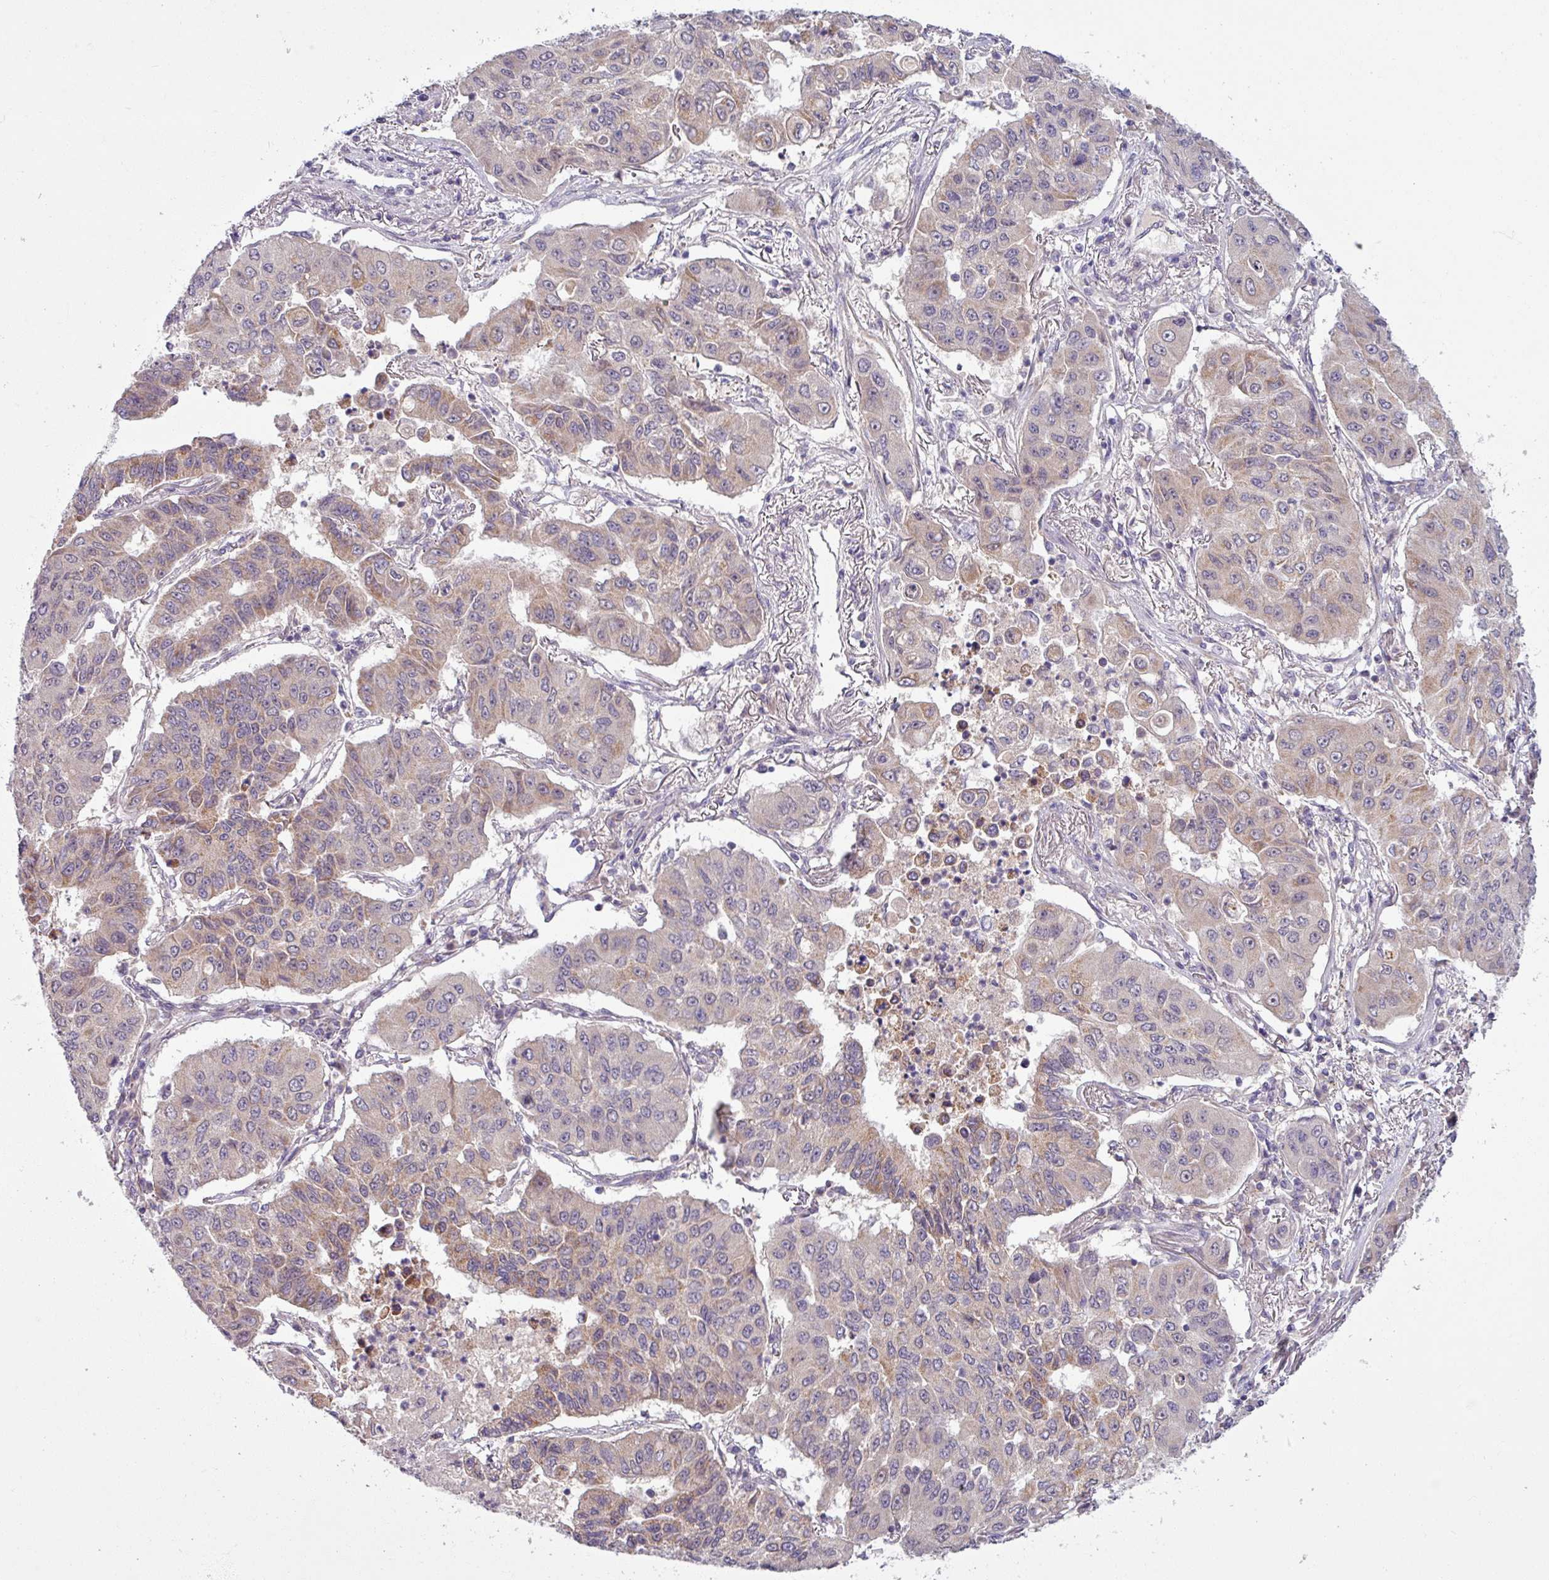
{"staining": {"intensity": "weak", "quantity": "<25%", "location": "cytoplasmic/membranous"}, "tissue": "lung cancer", "cell_type": "Tumor cells", "image_type": "cancer", "snomed": [{"axis": "morphology", "description": "Squamous cell carcinoma, NOS"}, {"axis": "topography", "description": "Lung"}], "caption": "An image of human lung cancer (squamous cell carcinoma) is negative for staining in tumor cells.", "gene": "OGFOD3", "patient": {"sex": "male", "age": 74}}